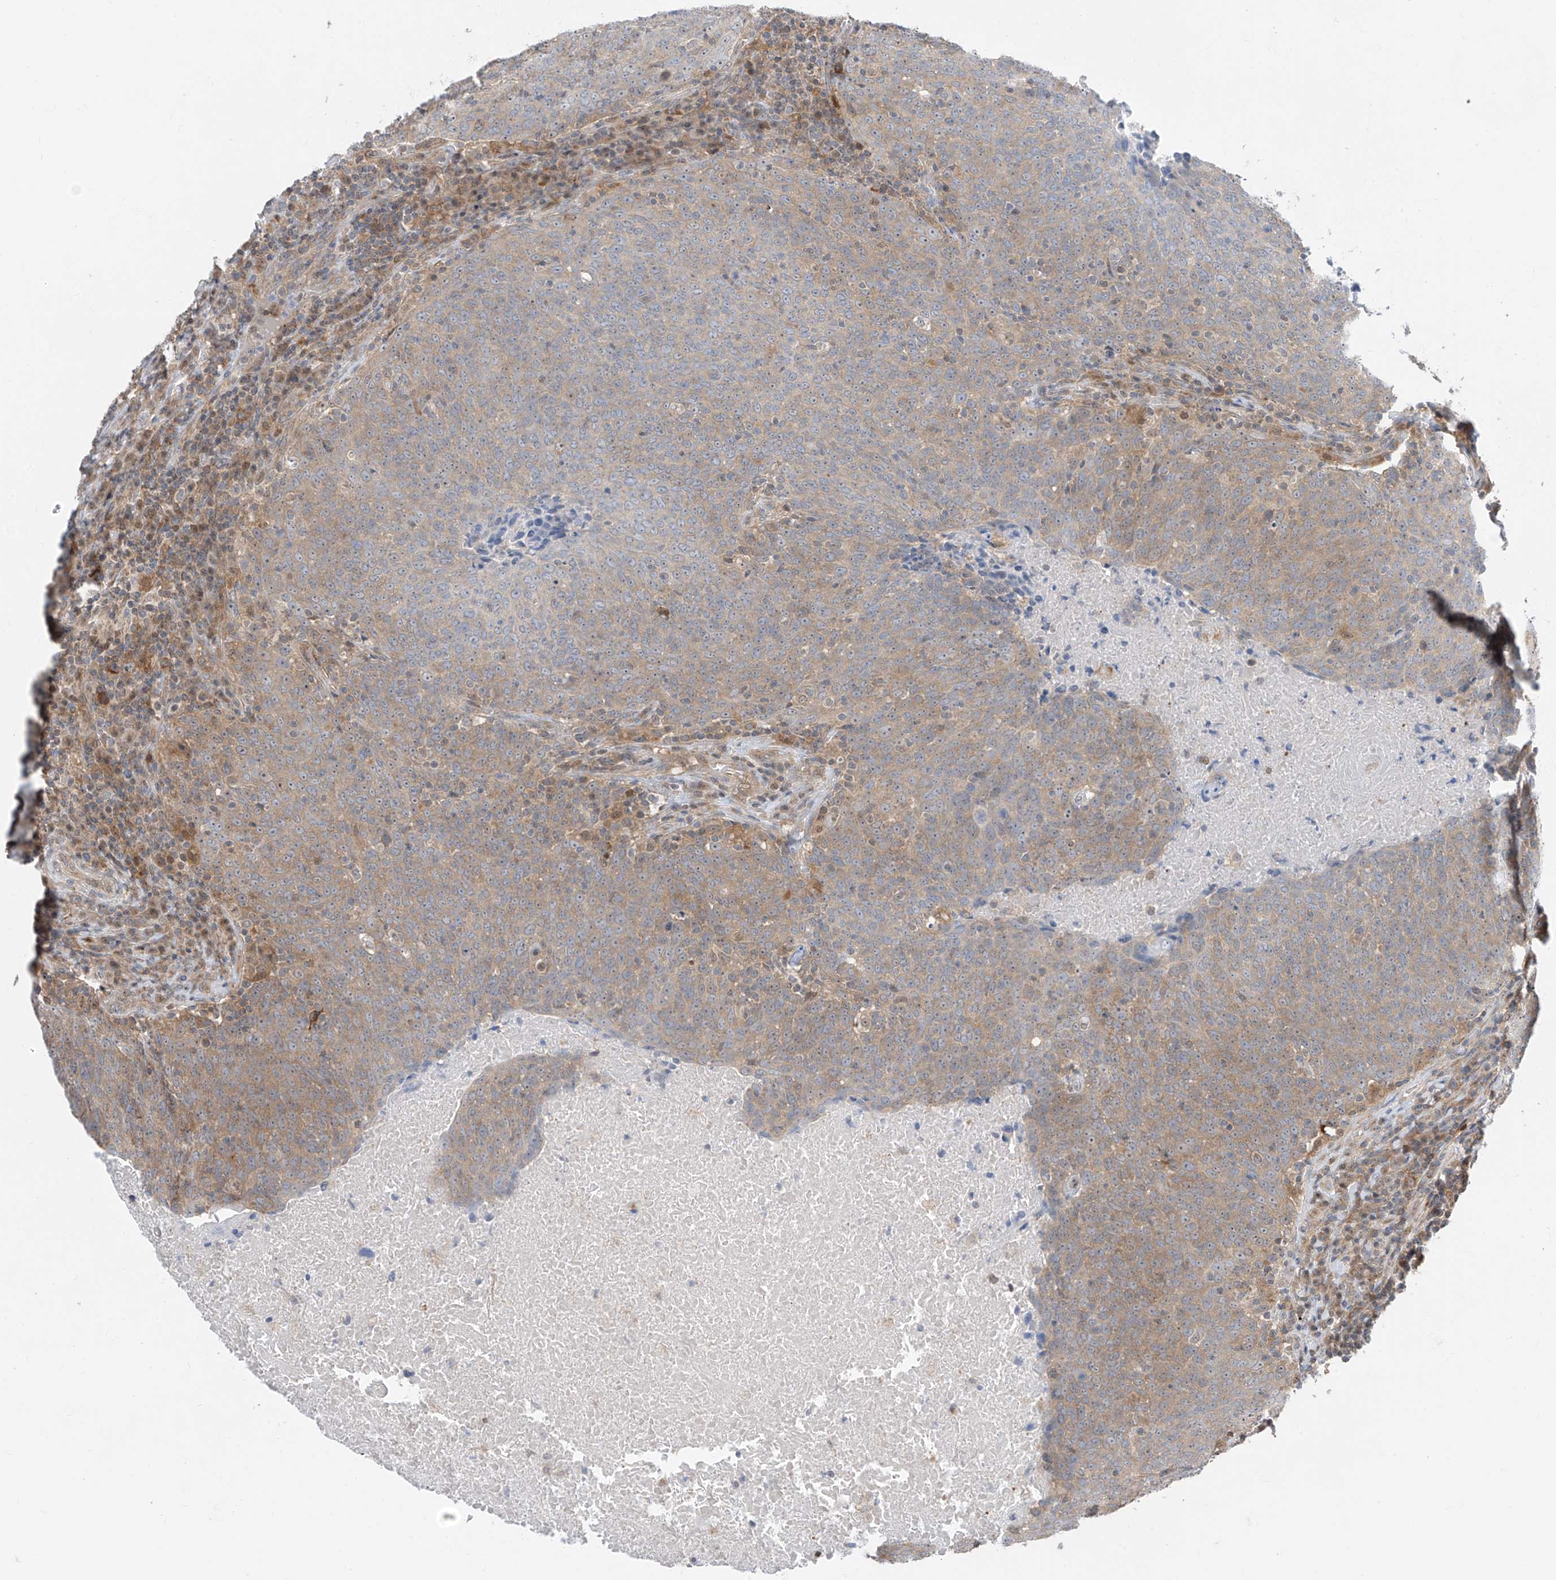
{"staining": {"intensity": "moderate", "quantity": "25%-75%", "location": "cytoplasmic/membranous"}, "tissue": "head and neck cancer", "cell_type": "Tumor cells", "image_type": "cancer", "snomed": [{"axis": "morphology", "description": "Squamous cell carcinoma, NOS"}, {"axis": "morphology", "description": "Squamous cell carcinoma, metastatic, NOS"}, {"axis": "topography", "description": "Lymph node"}, {"axis": "topography", "description": "Head-Neck"}], "caption": "The immunohistochemical stain highlights moderate cytoplasmic/membranous expression in tumor cells of head and neck cancer (metastatic squamous cell carcinoma) tissue.", "gene": "TTC38", "patient": {"sex": "male", "age": 62}}